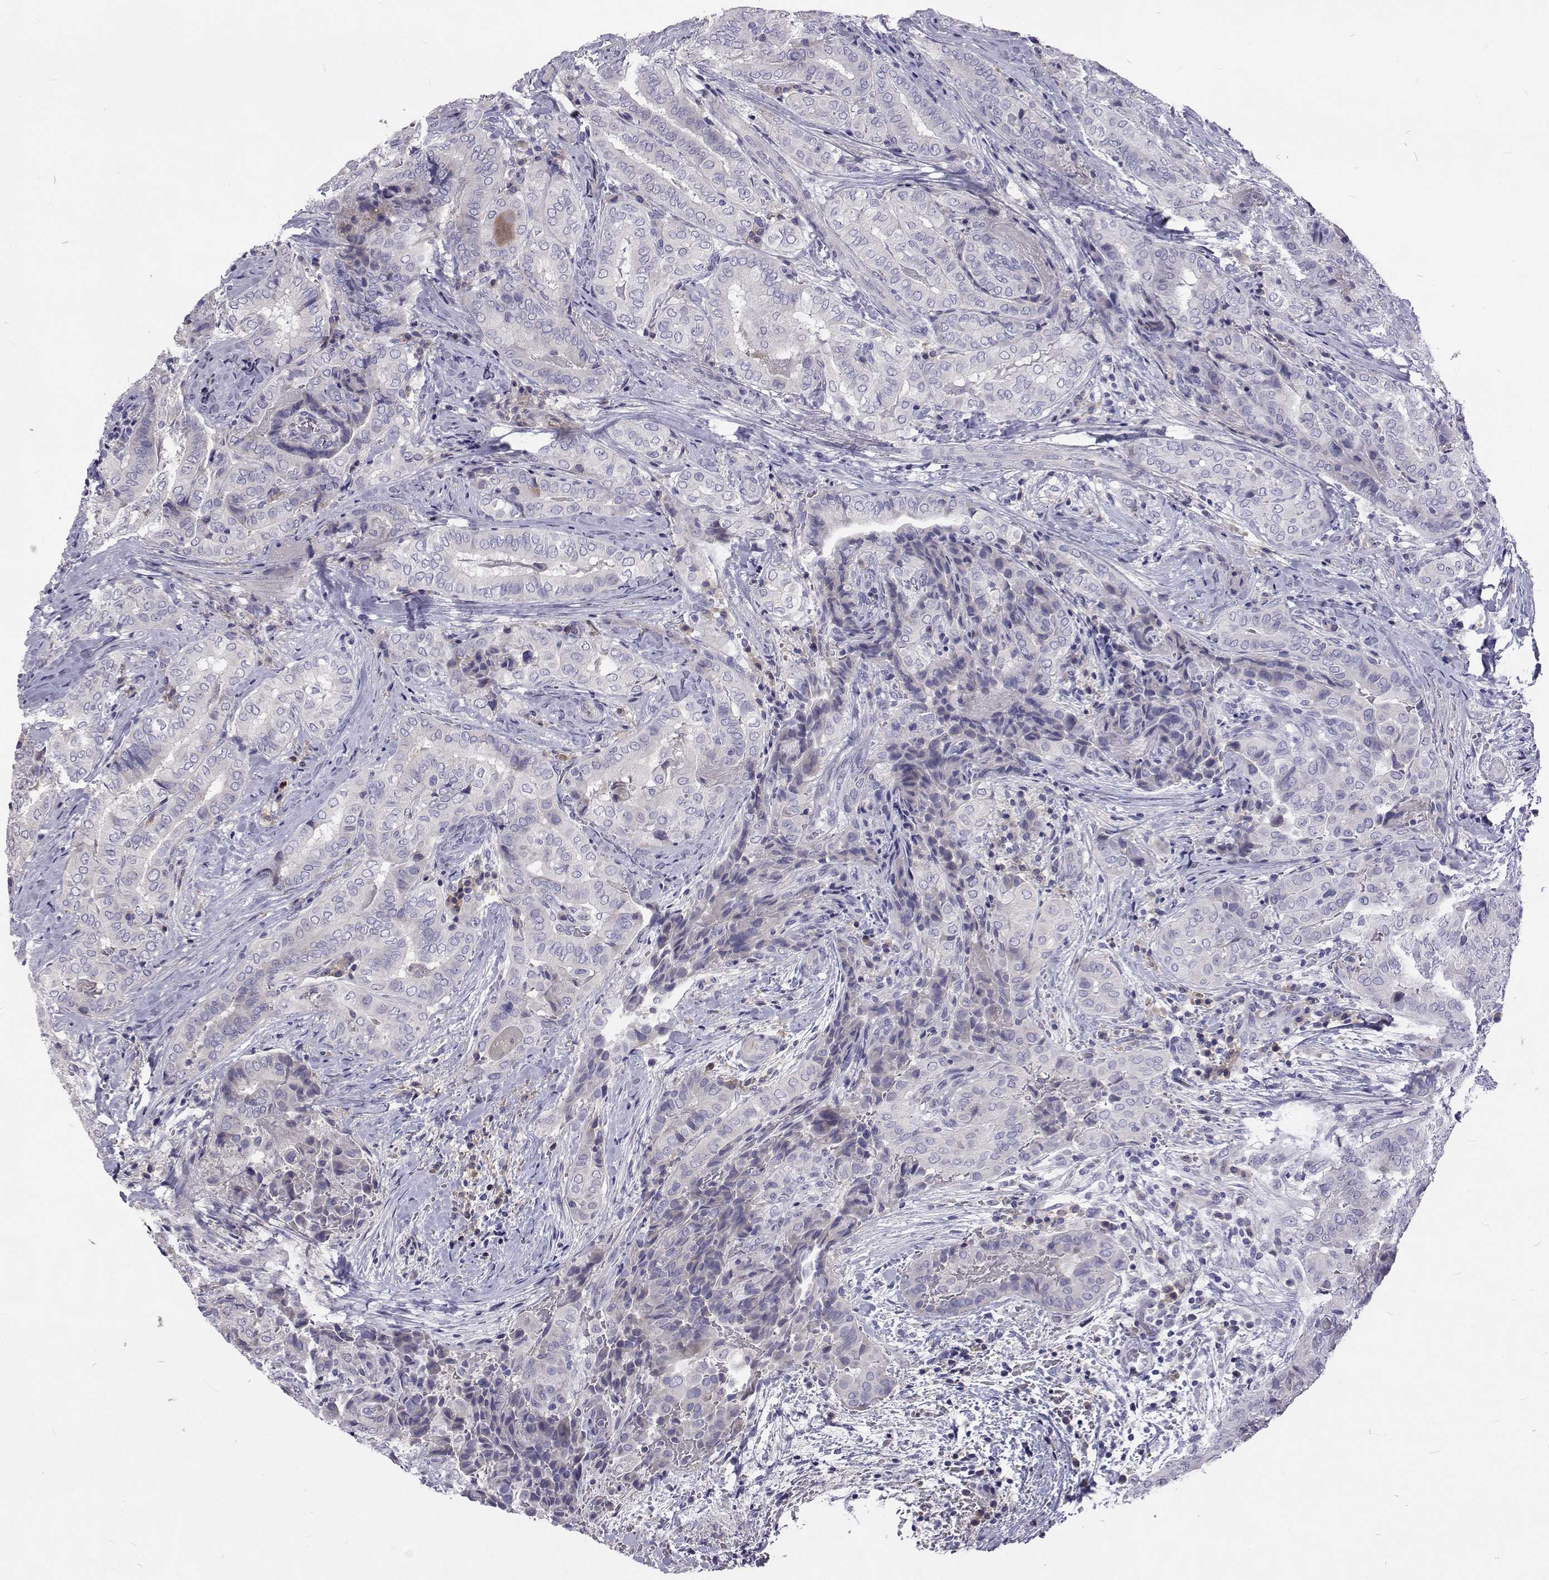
{"staining": {"intensity": "negative", "quantity": "none", "location": "none"}, "tissue": "thyroid cancer", "cell_type": "Tumor cells", "image_type": "cancer", "snomed": [{"axis": "morphology", "description": "Papillary adenocarcinoma, NOS"}, {"axis": "topography", "description": "Thyroid gland"}], "caption": "DAB (3,3'-diaminobenzidine) immunohistochemical staining of human thyroid cancer (papillary adenocarcinoma) exhibits no significant positivity in tumor cells.", "gene": "NPR3", "patient": {"sex": "female", "age": 61}}